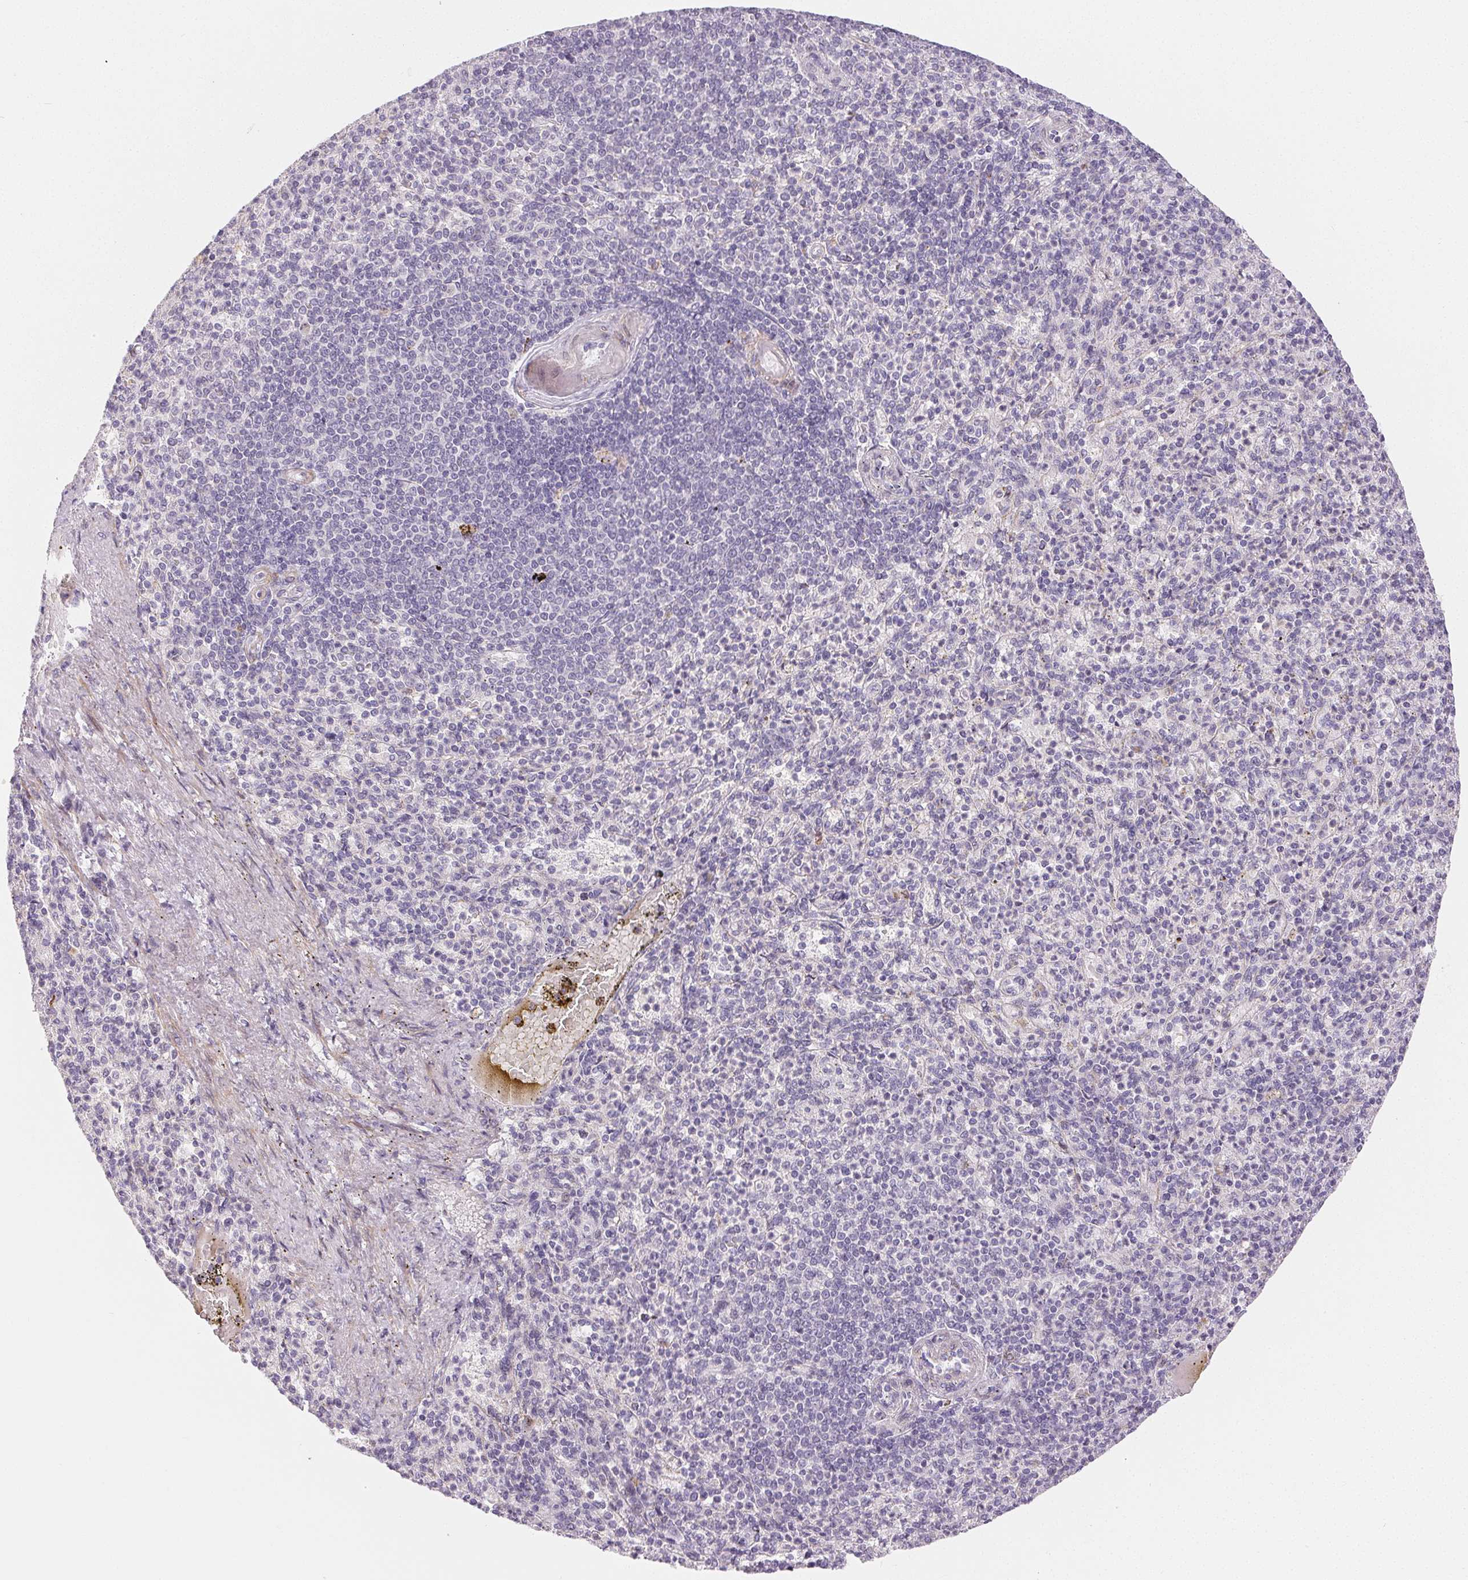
{"staining": {"intensity": "negative", "quantity": "none", "location": "none"}, "tissue": "spleen", "cell_type": "Cells in red pulp", "image_type": "normal", "snomed": [{"axis": "morphology", "description": "Normal tissue, NOS"}, {"axis": "topography", "description": "Spleen"}], "caption": "High power microscopy photomicrograph of an immunohistochemistry image of unremarkable spleen, revealing no significant positivity in cells in red pulp. Nuclei are stained in blue.", "gene": "RPGRIP1", "patient": {"sex": "female", "age": 74}}